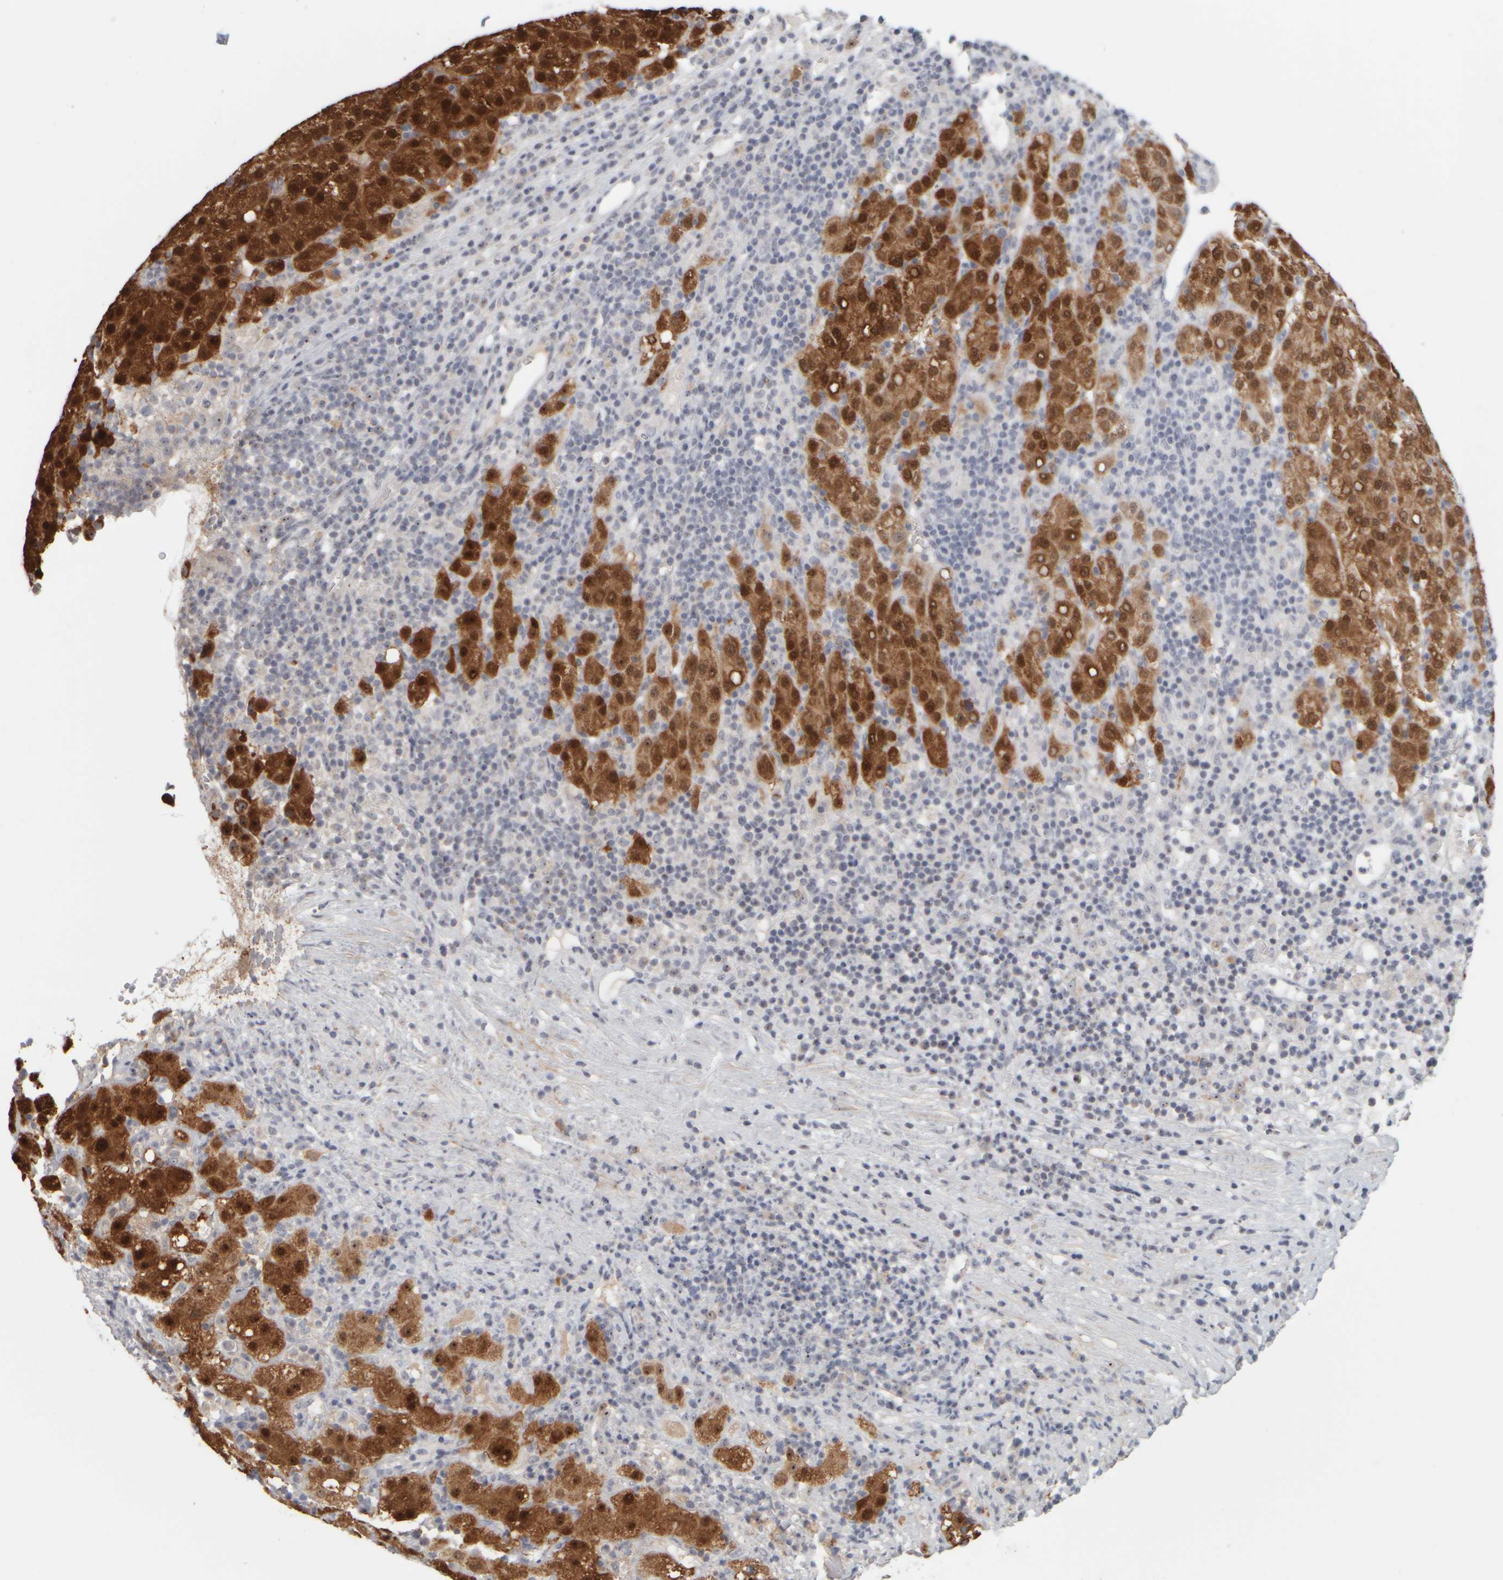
{"staining": {"intensity": "strong", "quantity": ">75%", "location": "cytoplasmic/membranous,nuclear"}, "tissue": "liver cancer", "cell_type": "Tumor cells", "image_type": "cancer", "snomed": [{"axis": "morphology", "description": "Carcinoma, Hepatocellular, NOS"}, {"axis": "topography", "description": "Liver"}], "caption": "Tumor cells reveal high levels of strong cytoplasmic/membranous and nuclear expression in approximately >75% of cells in liver cancer.", "gene": "DCXR", "patient": {"sex": "female", "age": 58}}